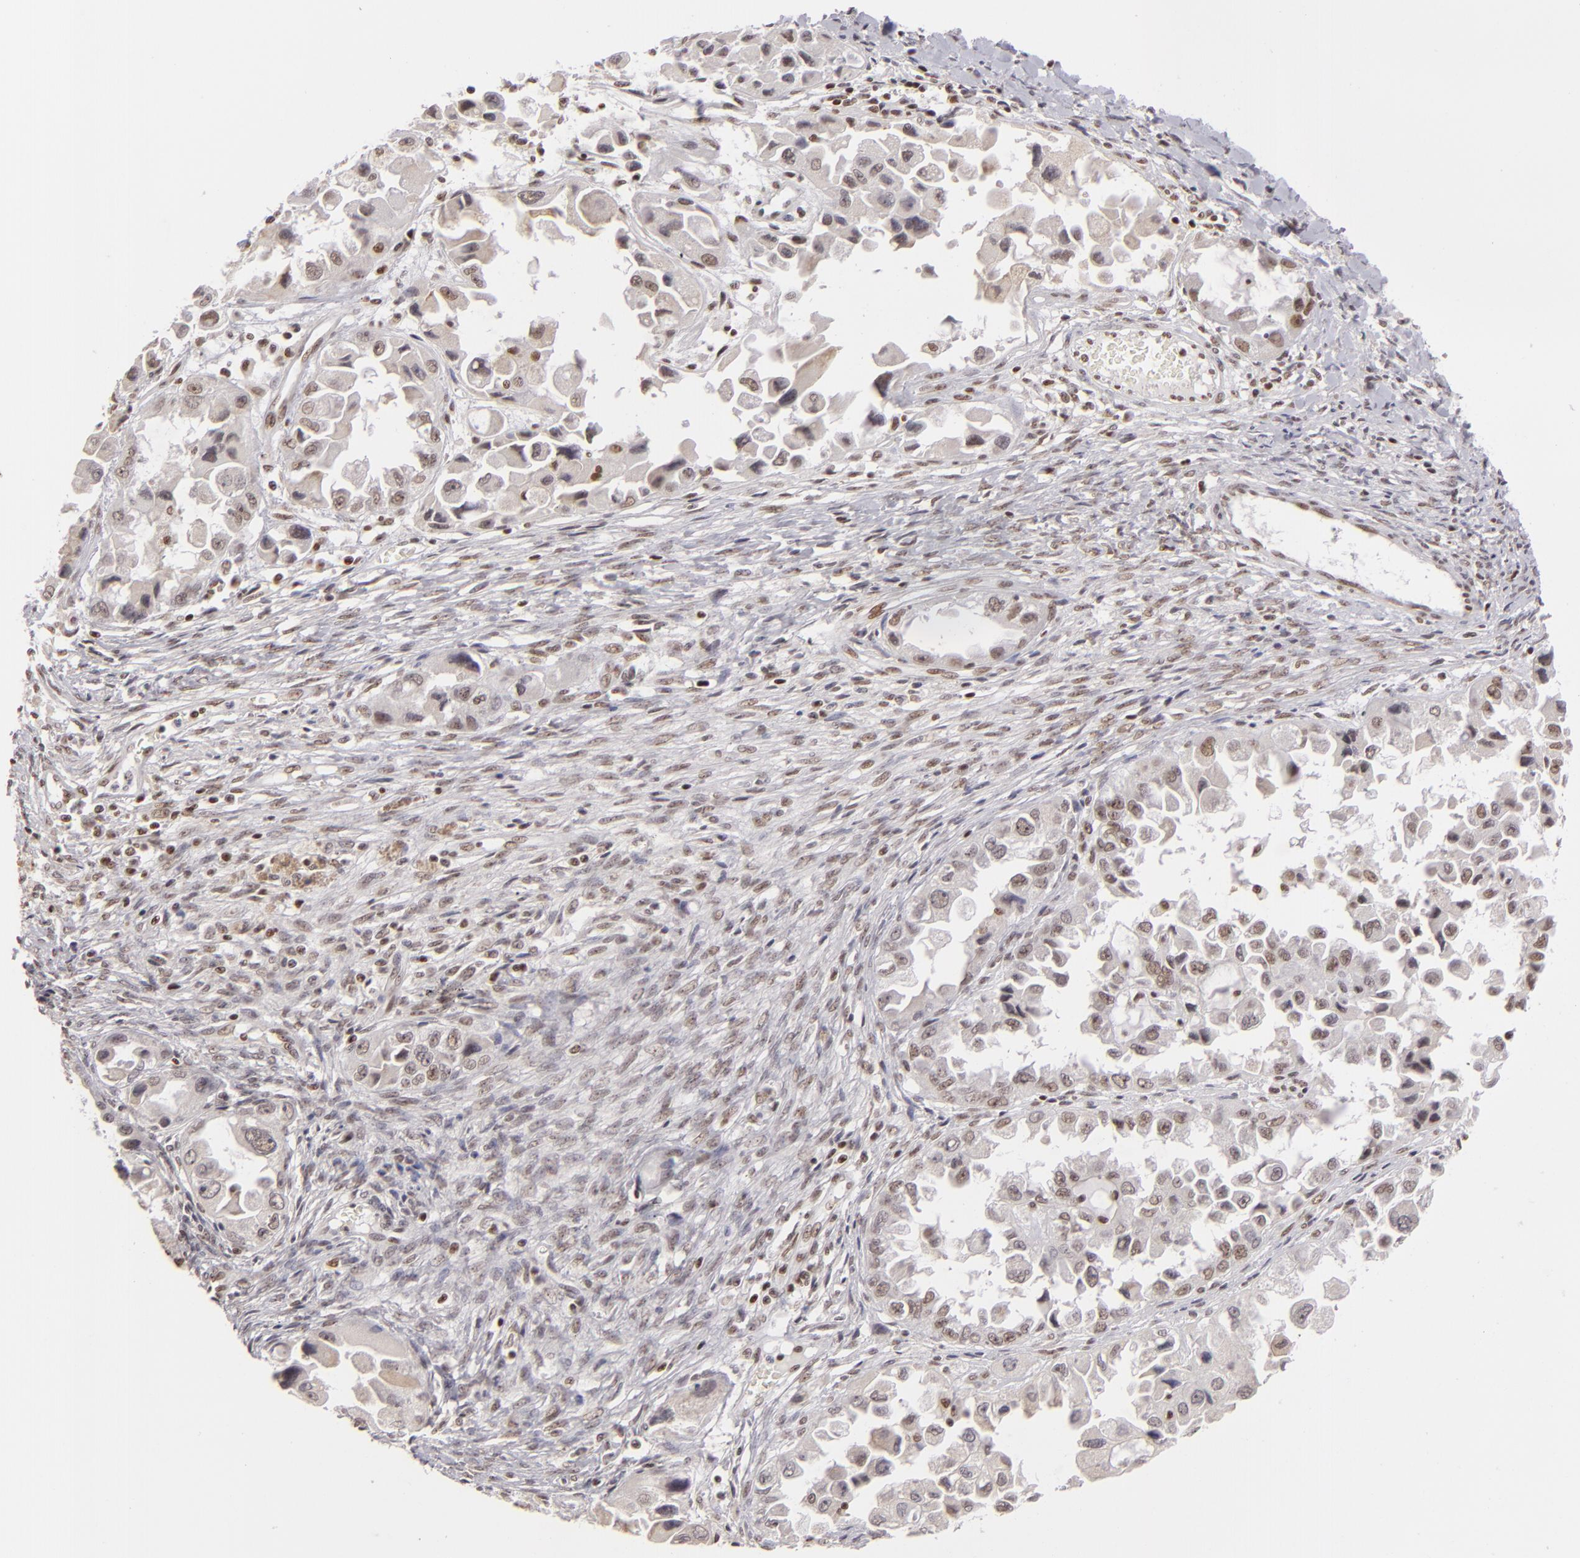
{"staining": {"intensity": "weak", "quantity": "25%-75%", "location": "nuclear"}, "tissue": "ovarian cancer", "cell_type": "Tumor cells", "image_type": "cancer", "snomed": [{"axis": "morphology", "description": "Cystadenocarcinoma, serous, NOS"}, {"axis": "topography", "description": "Ovary"}], "caption": "Brown immunohistochemical staining in human ovarian serous cystadenocarcinoma displays weak nuclear staining in about 25%-75% of tumor cells.", "gene": "DAXX", "patient": {"sex": "female", "age": 84}}